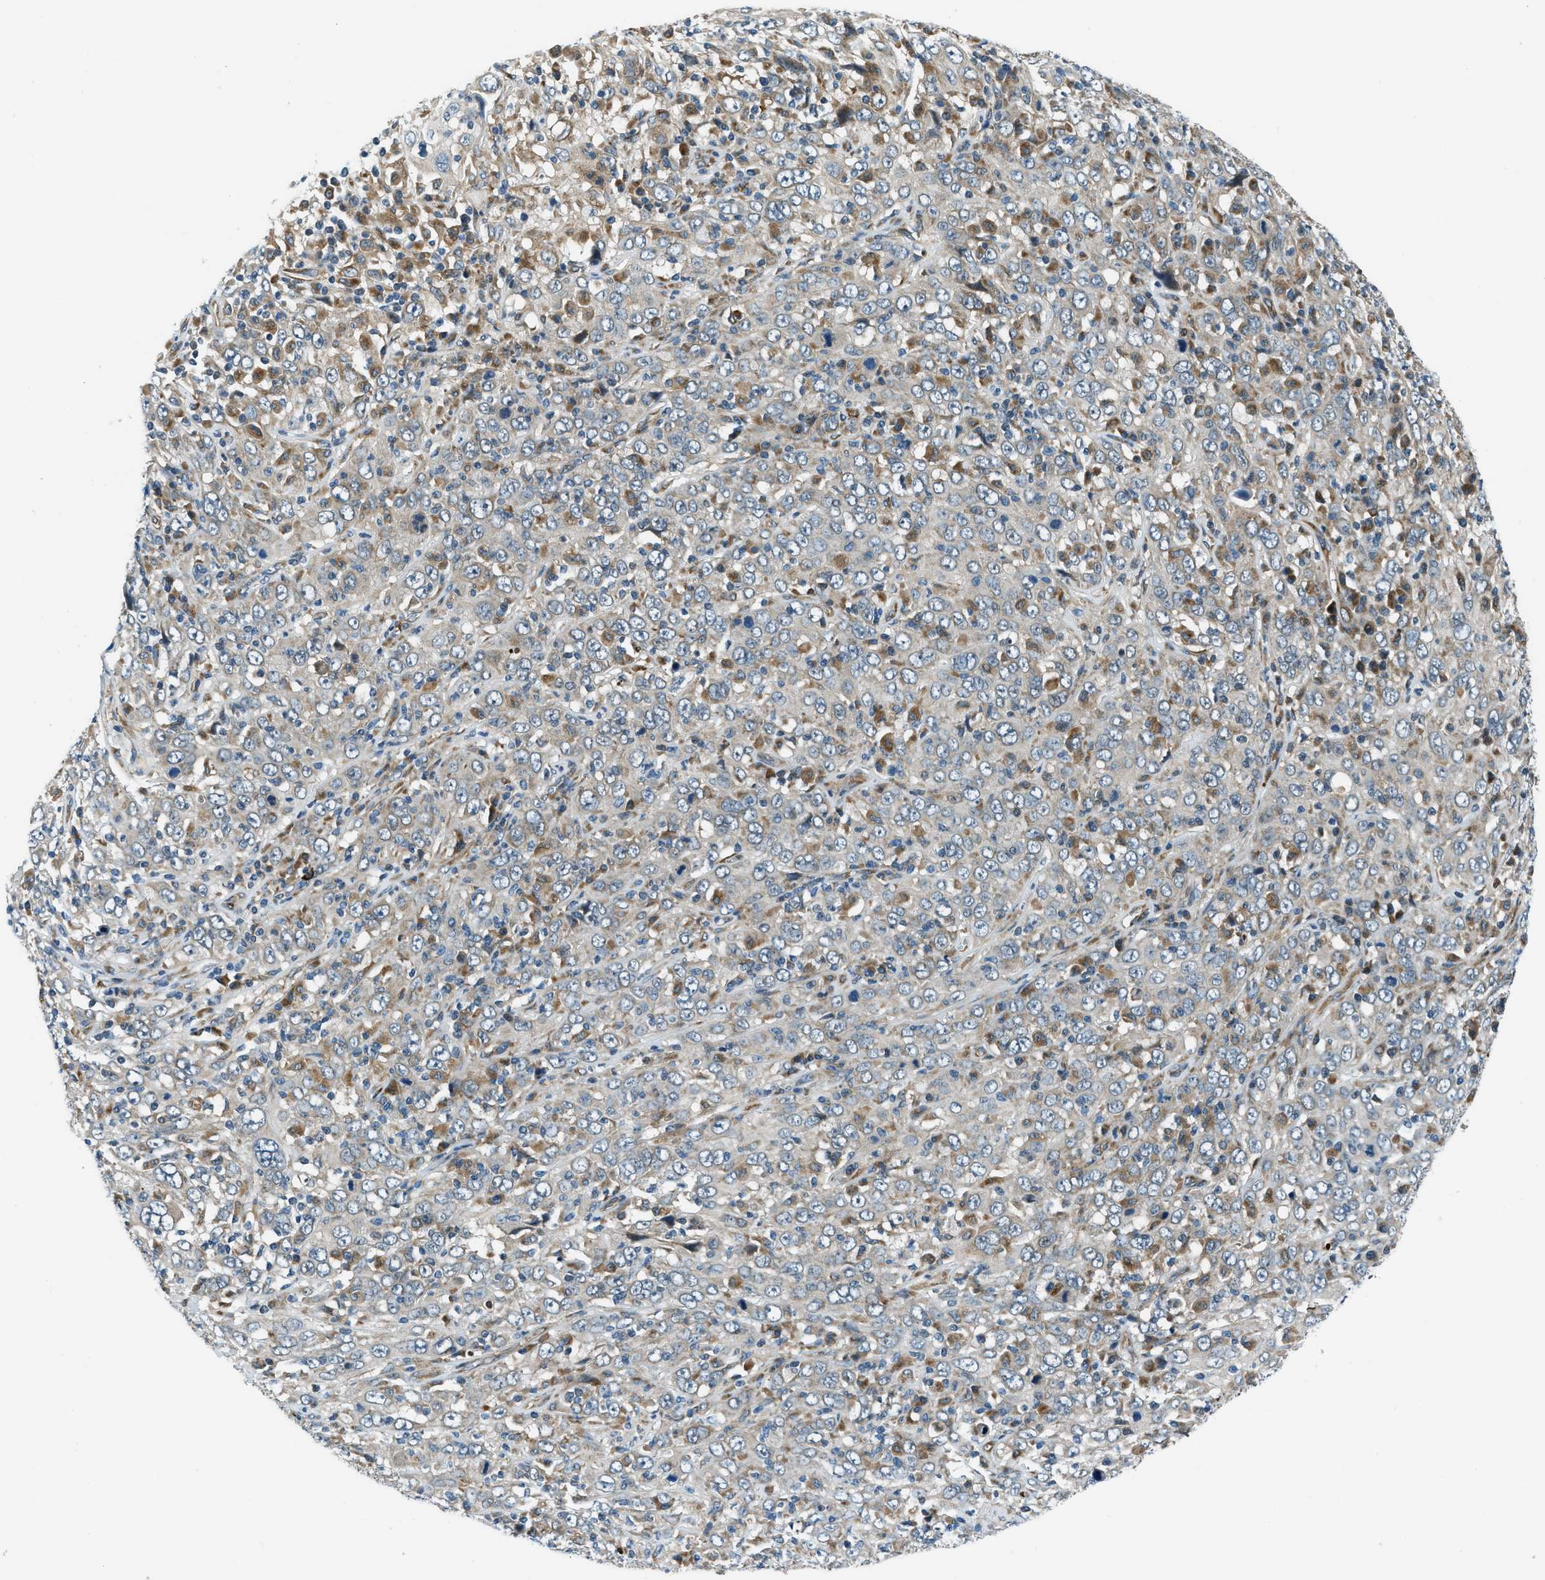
{"staining": {"intensity": "negative", "quantity": "none", "location": "none"}, "tissue": "cervical cancer", "cell_type": "Tumor cells", "image_type": "cancer", "snomed": [{"axis": "morphology", "description": "Squamous cell carcinoma, NOS"}, {"axis": "topography", "description": "Cervix"}], "caption": "DAB (3,3'-diaminobenzidine) immunohistochemical staining of human squamous cell carcinoma (cervical) shows no significant positivity in tumor cells.", "gene": "GINM1", "patient": {"sex": "female", "age": 46}}